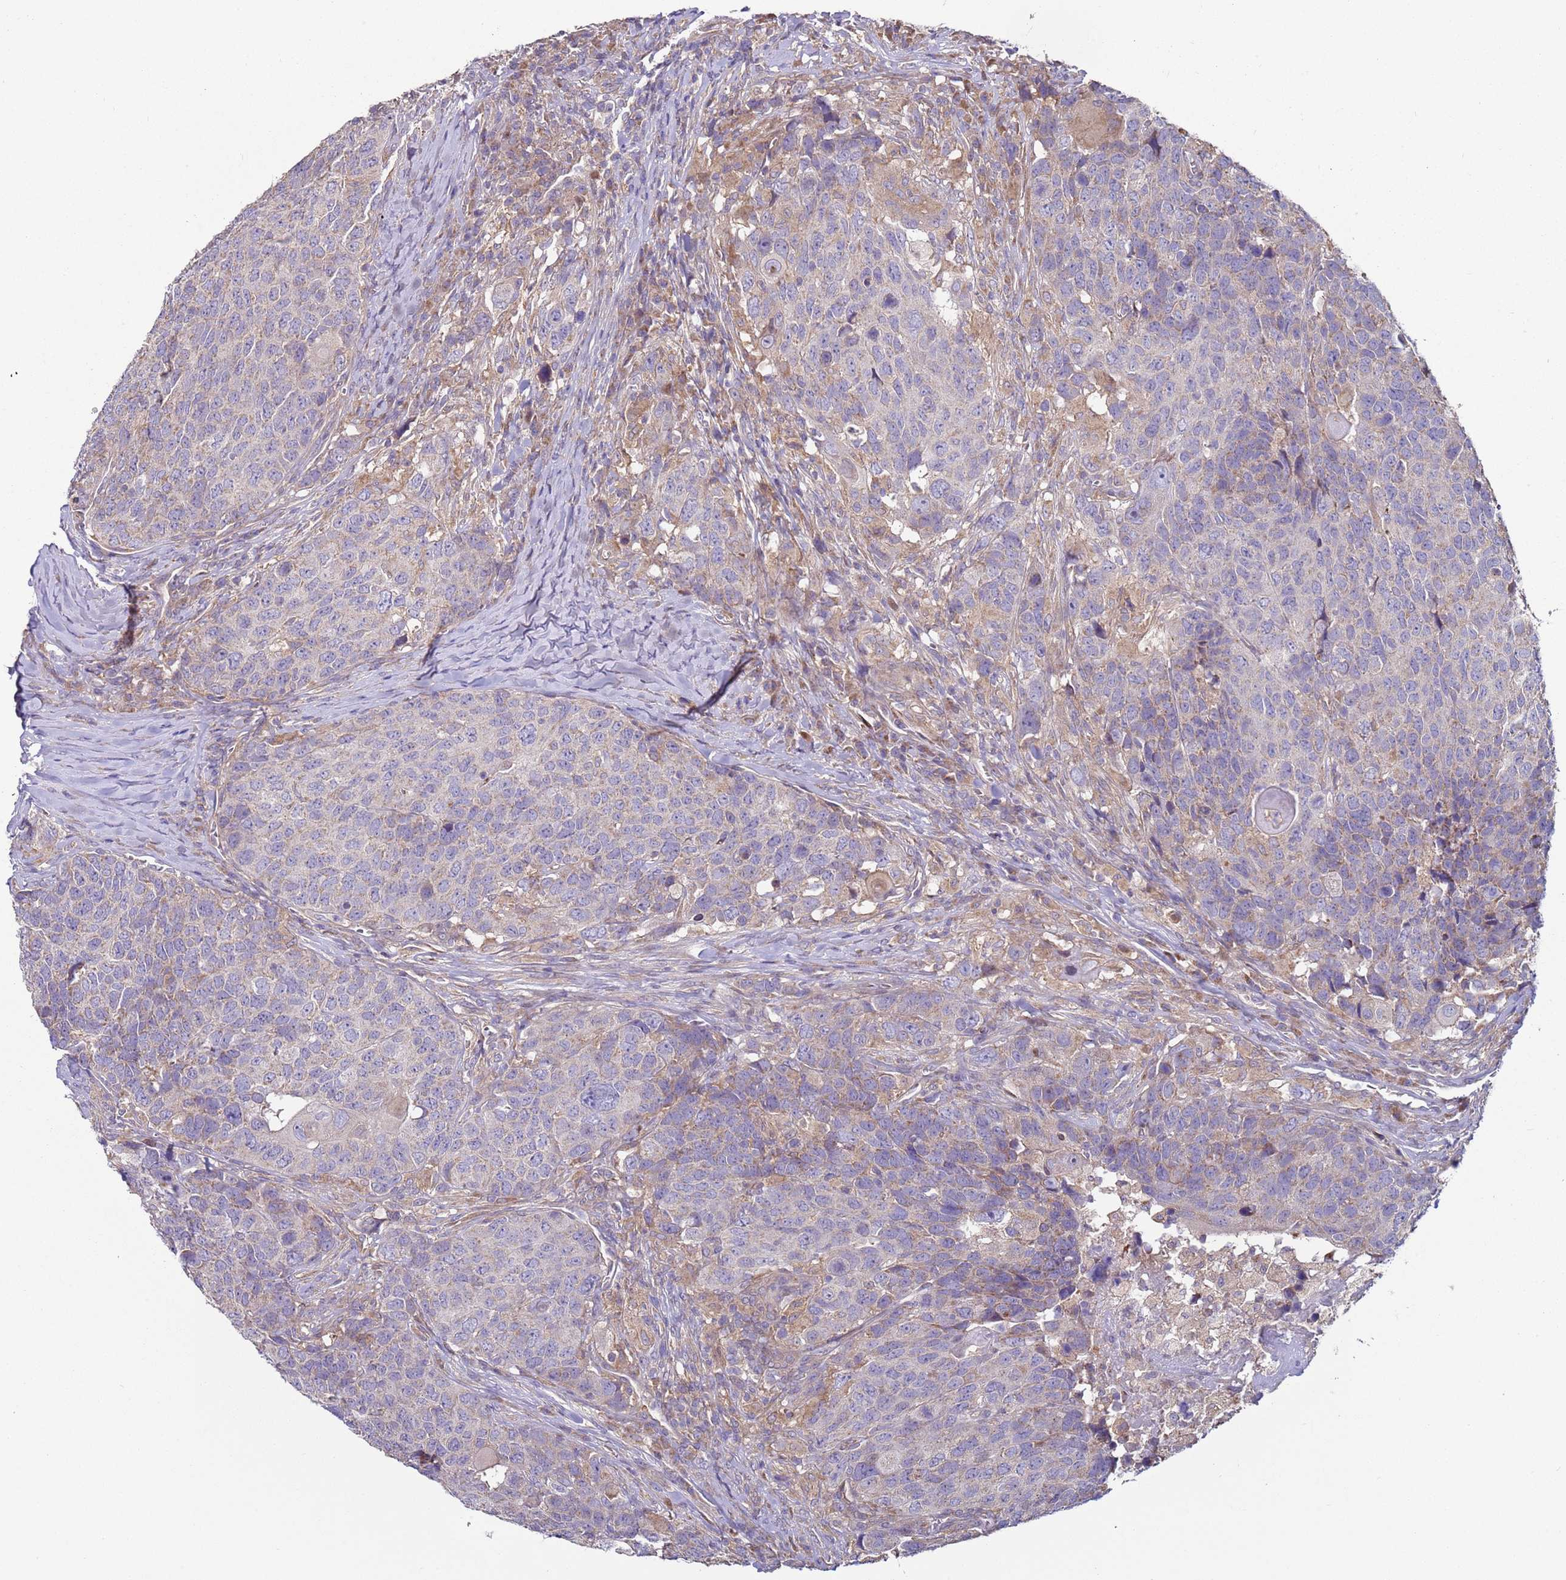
{"staining": {"intensity": "negative", "quantity": "none", "location": "none"}, "tissue": "head and neck cancer", "cell_type": "Tumor cells", "image_type": "cancer", "snomed": [{"axis": "morphology", "description": "Squamous cell carcinoma, NOS"}, {"axis": "topography", "description": "Head-Neck"}], "caption": "An immunohistochemistry (IHC) photomicrograph of head and neck cancer is shown. There is no staining in tumor cells of head and neck cancer.", "gene": "DIP2B", "patient": {"sex": "male", "age": 66}}